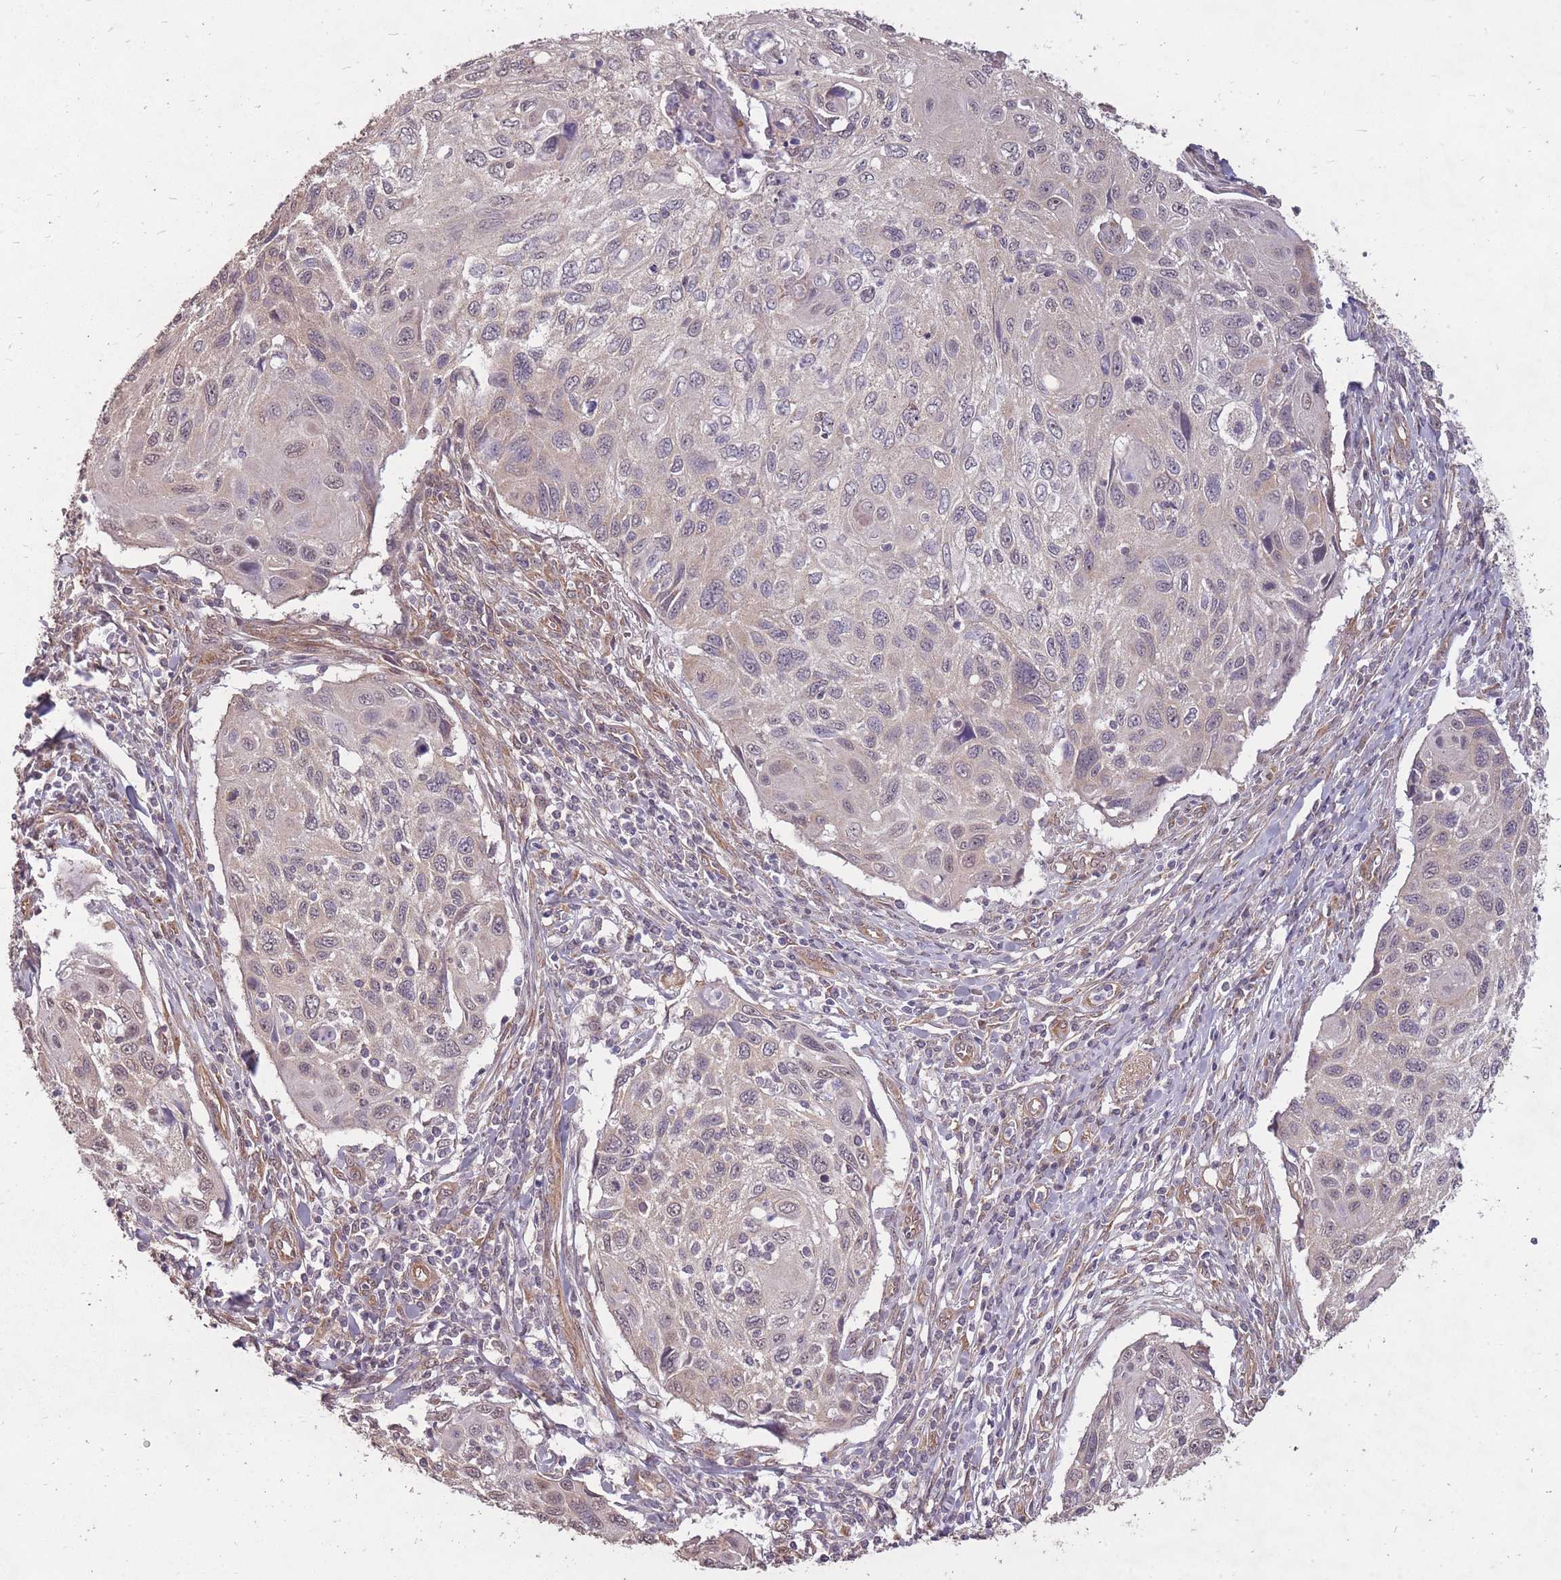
{"staining": {"intensity": "negative", "quantity": "none", "location": "none"}, "tissue": "cervical cancer", "cell_type": "Tumor cells", "image_type": "cancer", "snomed": [{"axis": "morphology", "description": "Squamous cell carcinoma, NOS"}, {"axis": "topography", "description": "Cervix"}], "caption": "Tumor cells show no significant protein expression in squamous cell carcinoma (cervical).", "gene": "DYNC1LI2", "patient": {"sex": "female", "age": 70}}